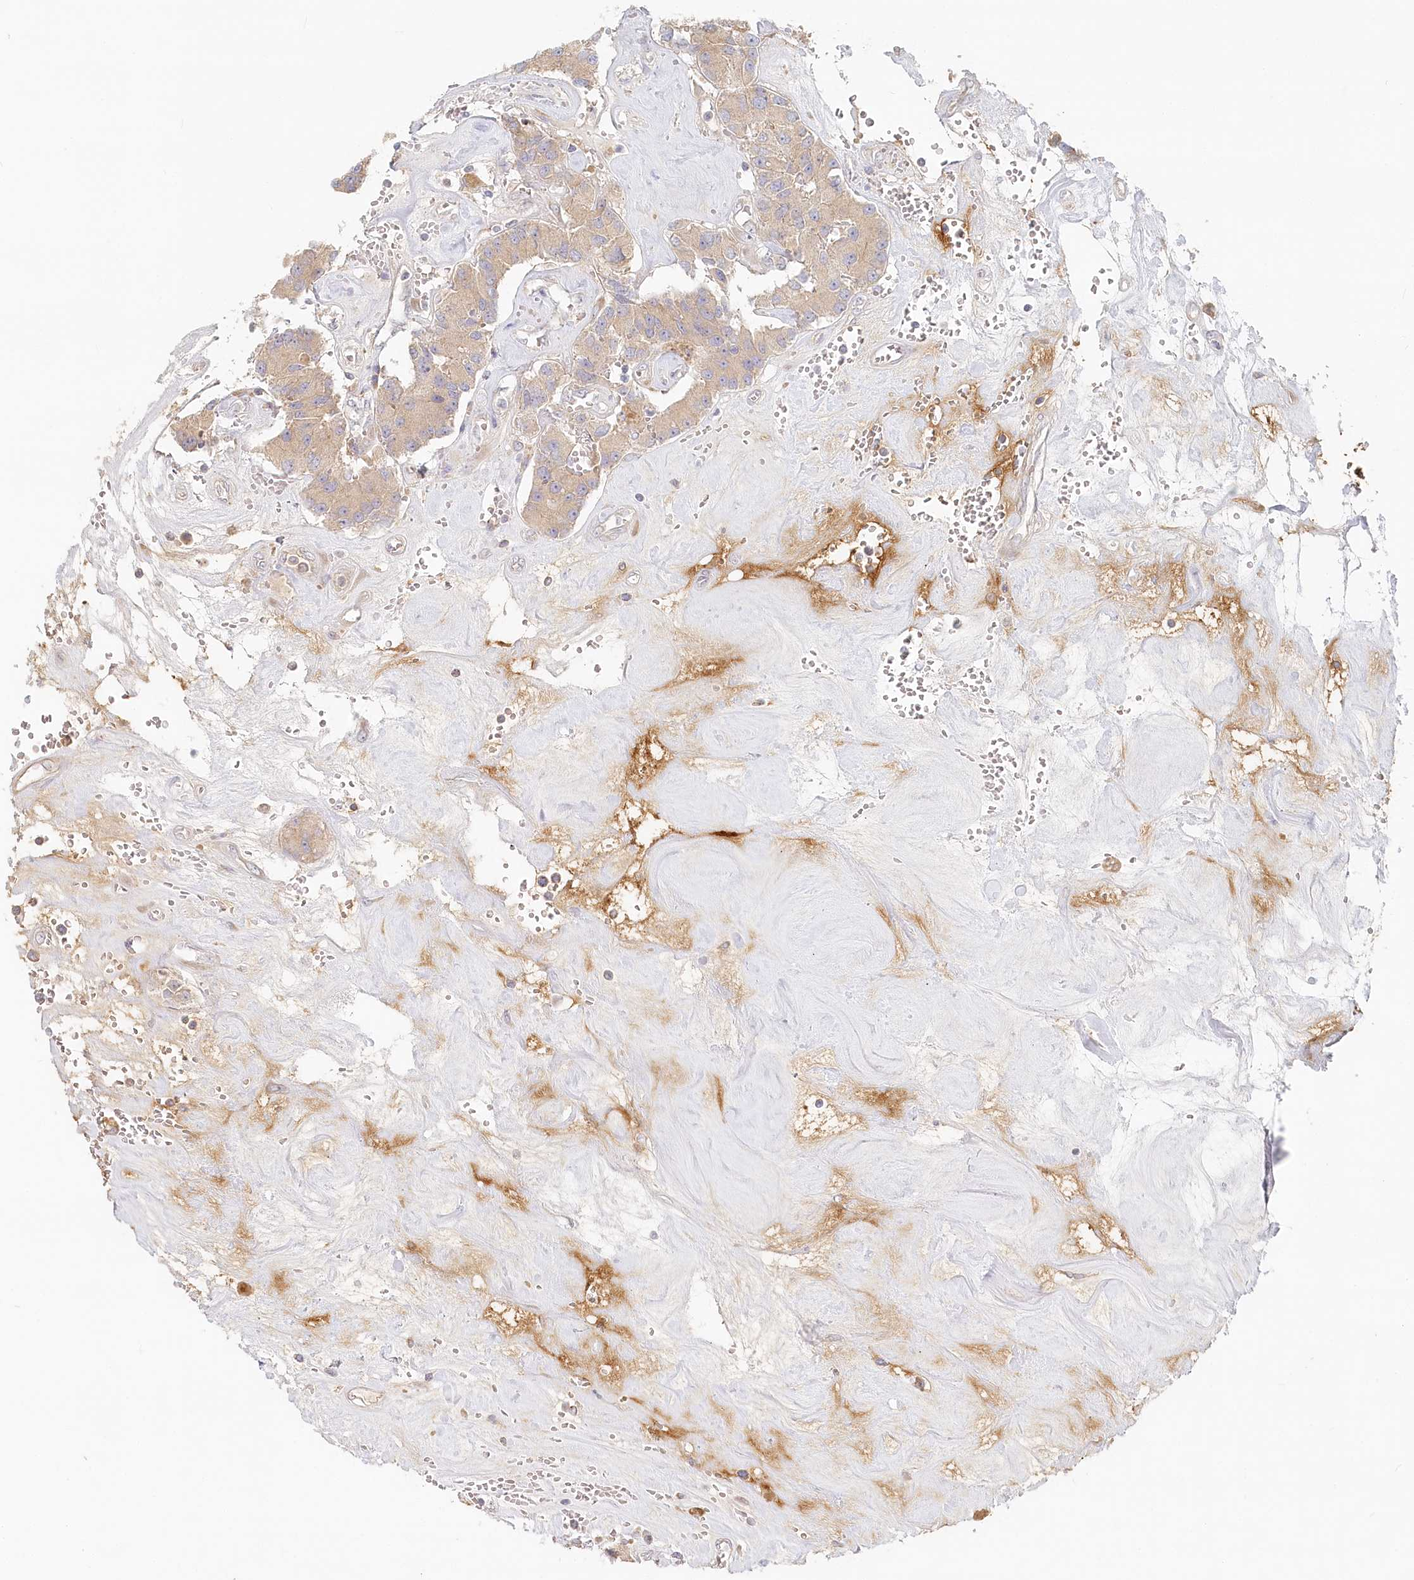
{"staining": {"intensity": "negative", "quantity": "none", "location": "none"}, "tissue": "carcinoid", "cell_type": "Tumor cells", "image_type": "cancer", "snomed": [{"axis": "morphology", "description": "Carcinoid, malignant, NOS"}, {"axis": "topography", "description": "Pancreas"}], "caption": "DAB immunohistochemical staining of human carcinoid reveals no significant positivity in tumor cells. Brightfield microscopy of immunohistochemistry (IHC) stained with DAB (brown) and hematoxylin (blue), captured at high magnification.", "gene": "VSIG1", "patient": {"sex": "male", "age": 41}}